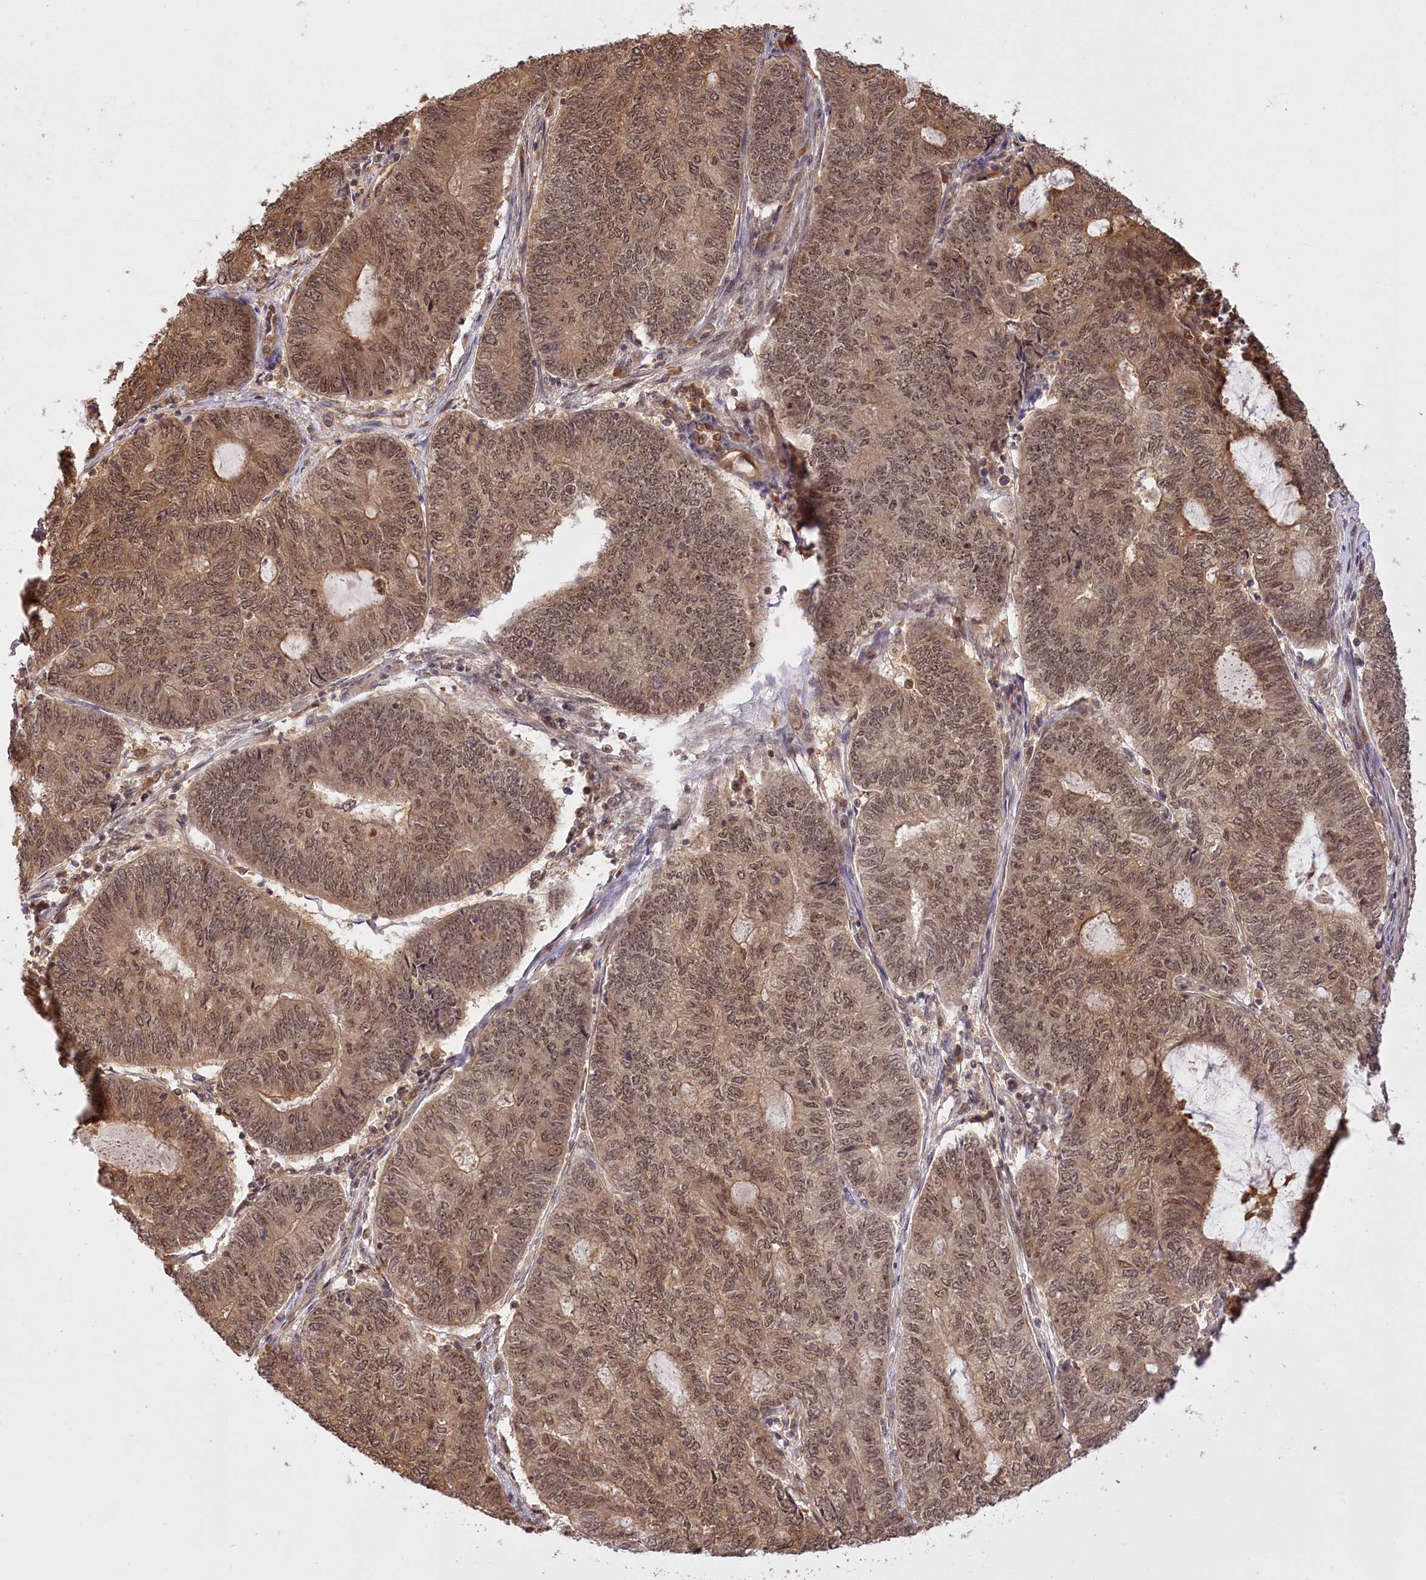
{"staining": {"intensity": "moderate", "quantity": ">75%", "location": "cytoplasmic/membranous,nuclear"}, "tissue": "endometrial cancer", "cell_type": "Tumor cells", "image_type": "cancer", "snomed": [{"axis": "morphology", "description": "Adenocarcinoma, NOS"}, {"axis": "topography", "description": "Uterus"}, {"axis": "topography", "description": "Endometrium"}], "caption": "Tumor cells exhibit medium levels of moderate cytoplasmic/membranous and nuclear expression in about >75% of cells in human endometrial adenocarcinoma.", "gene": "SERGEF", "patient": {"sex": "female", "age": 70}}